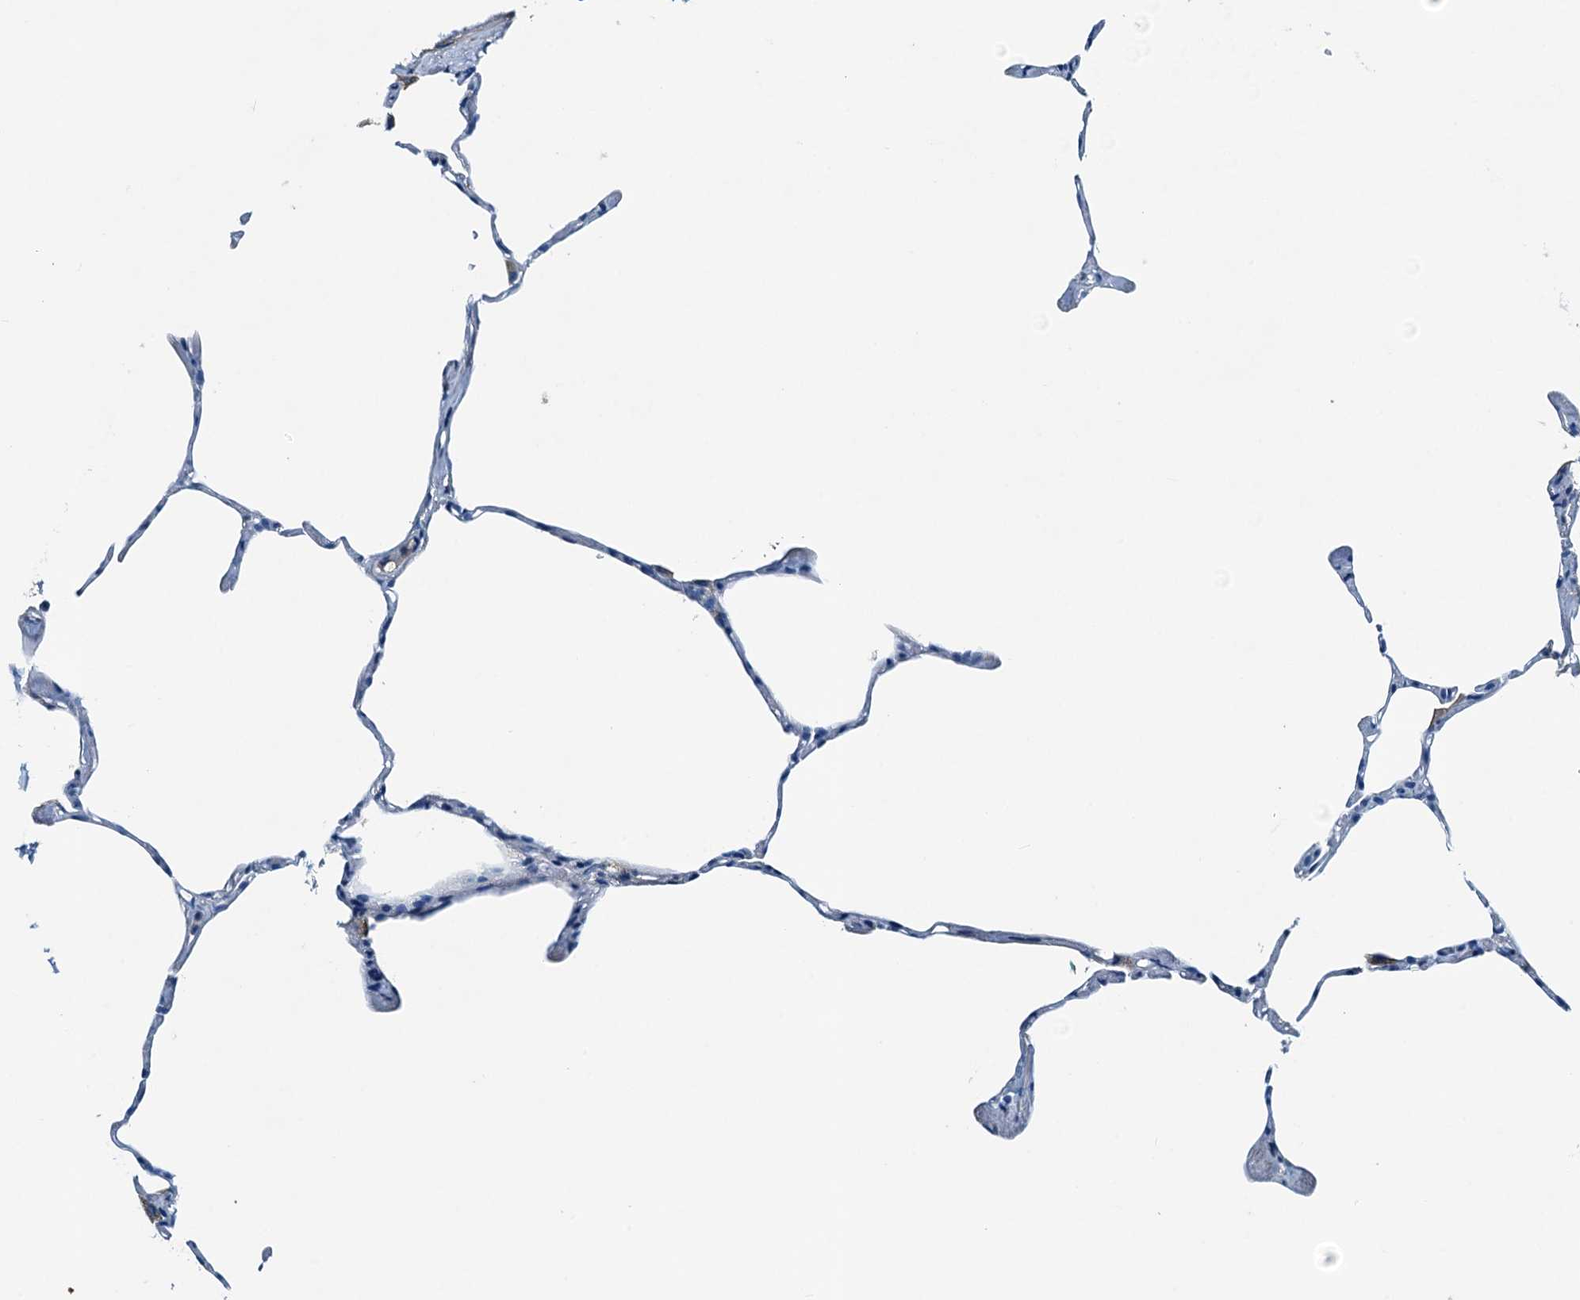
{"staining": {"intensity": "negative", "quantity": "none", "location": "none"}, "tissue": "lung", "cell_type": "Alveolar cells", "image_type": "normal", "snomed": [{"axis": "morphology", "description": "Normal tissue, NOS"}, {"axis": "topography", "description": "Lung"}], "caption": "Lung was stained to show a protein in brown. There is no significant positivity in alveolar cells. (DAB IHC visualized using brightfield microscopy, high magnification).", "gene": "RAB3IL1", "patient": {"sex": "male", "age": 65}}